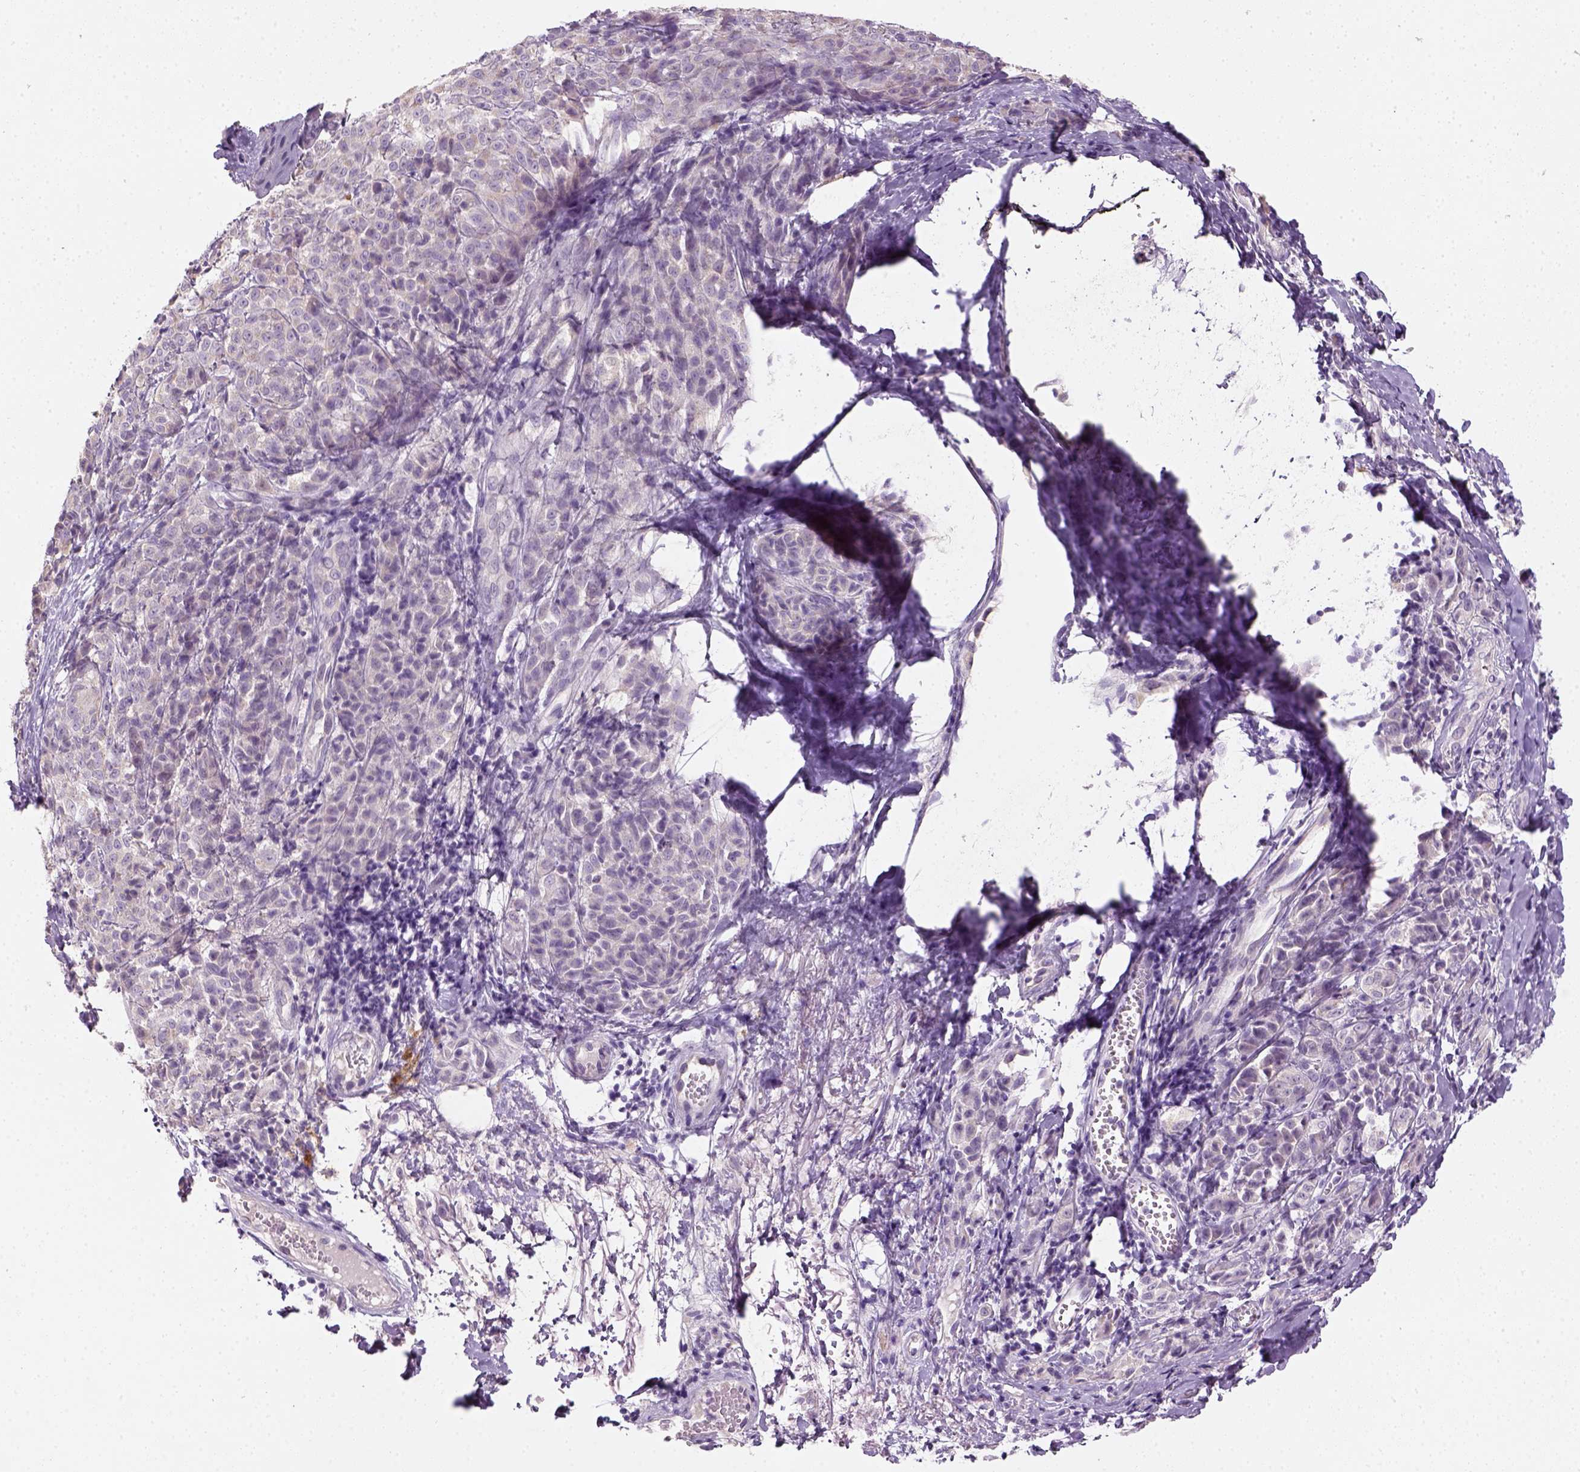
{"staining": {"intensity": "negative", "quantity": "none", "location": "none"}, "tissue": "melanoma", "cell_type": "Tumor cells", "image_type": "cancer", "snomed": [{"axis": "morphology", "description": "Malignant melanoma, NOS"}, {"axis": "topography", "description": "Skin"}], "caption": "An immunohistochemistry (IHC) image of melanoma is shown. There is no staining in tumor cells of melanoma.", "gene": "NUDT6", "patient": {"sex": "male", "age": 89}}